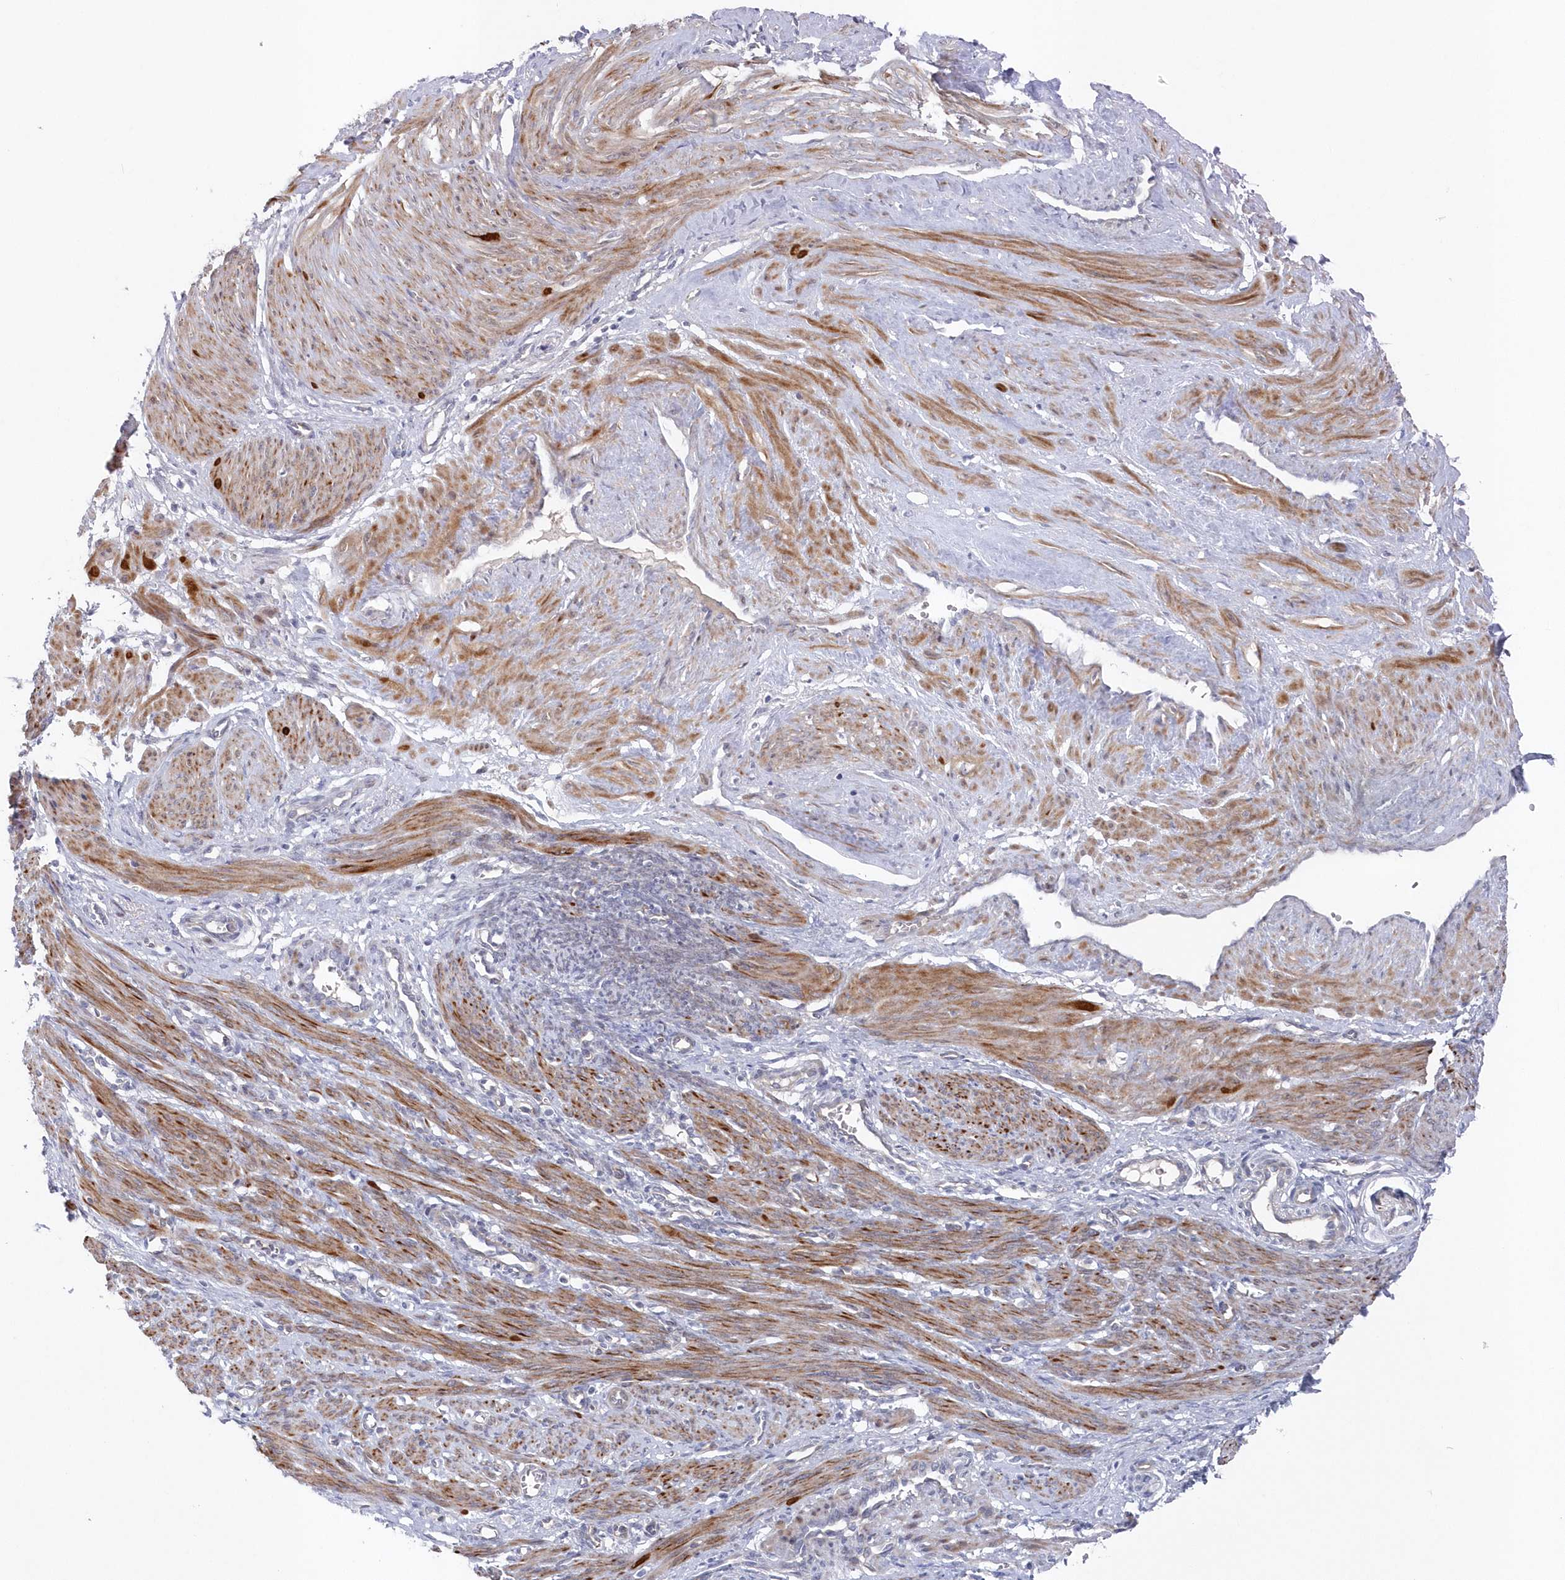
{"staining": {"intensity": "moderate", "quantity": ">75%", "location": "cytoplasmic/membranous"}, "tissue": "smooth muscle", "cell_type": "Smooth muscle cells", "image_type": "normal", "snomed": [{"axis": "morphology", "description": "Normal tissue, NOS"}, {"axis": "topography", "description": "Endometrium"}], "caption": "A brown stain shows moderate cytoplasmic/membranous expression of a protein in smooth muscle cells of unremarkable smooth muscle.", "gene": "KIAA1586", "patient": {"sex": "female", "age": 33}}